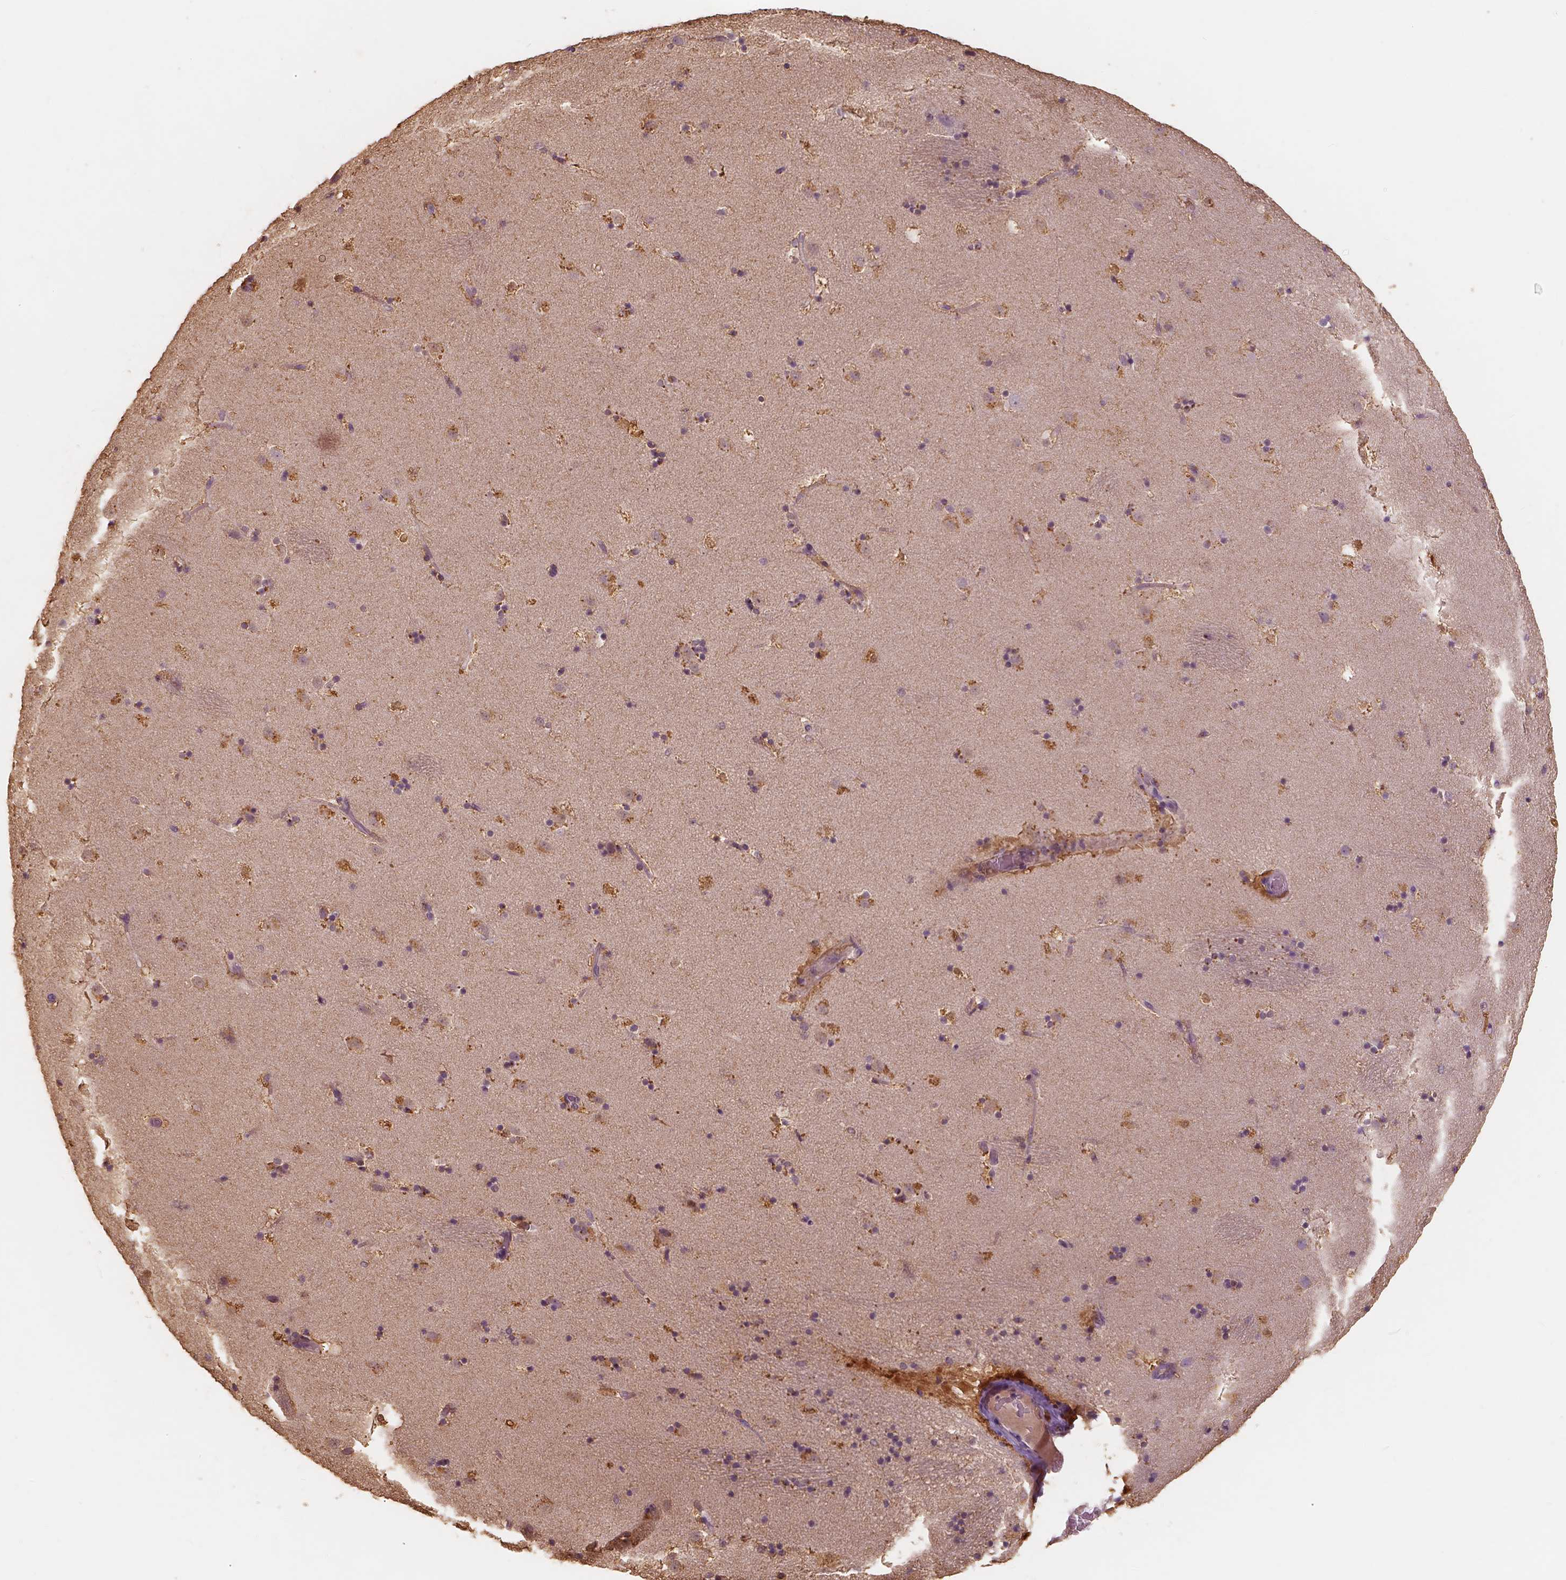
{"staining": {"intensity": "negative", "quantity": "none", "location": "none"}, "tissue": "caudate", "cell_type": "Glial cells", "image_type": "normal", "snomed": [{"axis": "morphology", "description": "Normal tissue, NOS"}, {"axis": "topography", "description": "Lateral ventricle wall"}], "caption": "Immunohistochemistry of unremarkable caudate demonstrates no expression in glial cells.", "gene": "SAT2", "patient": {"sex": "male", "age": 37}}